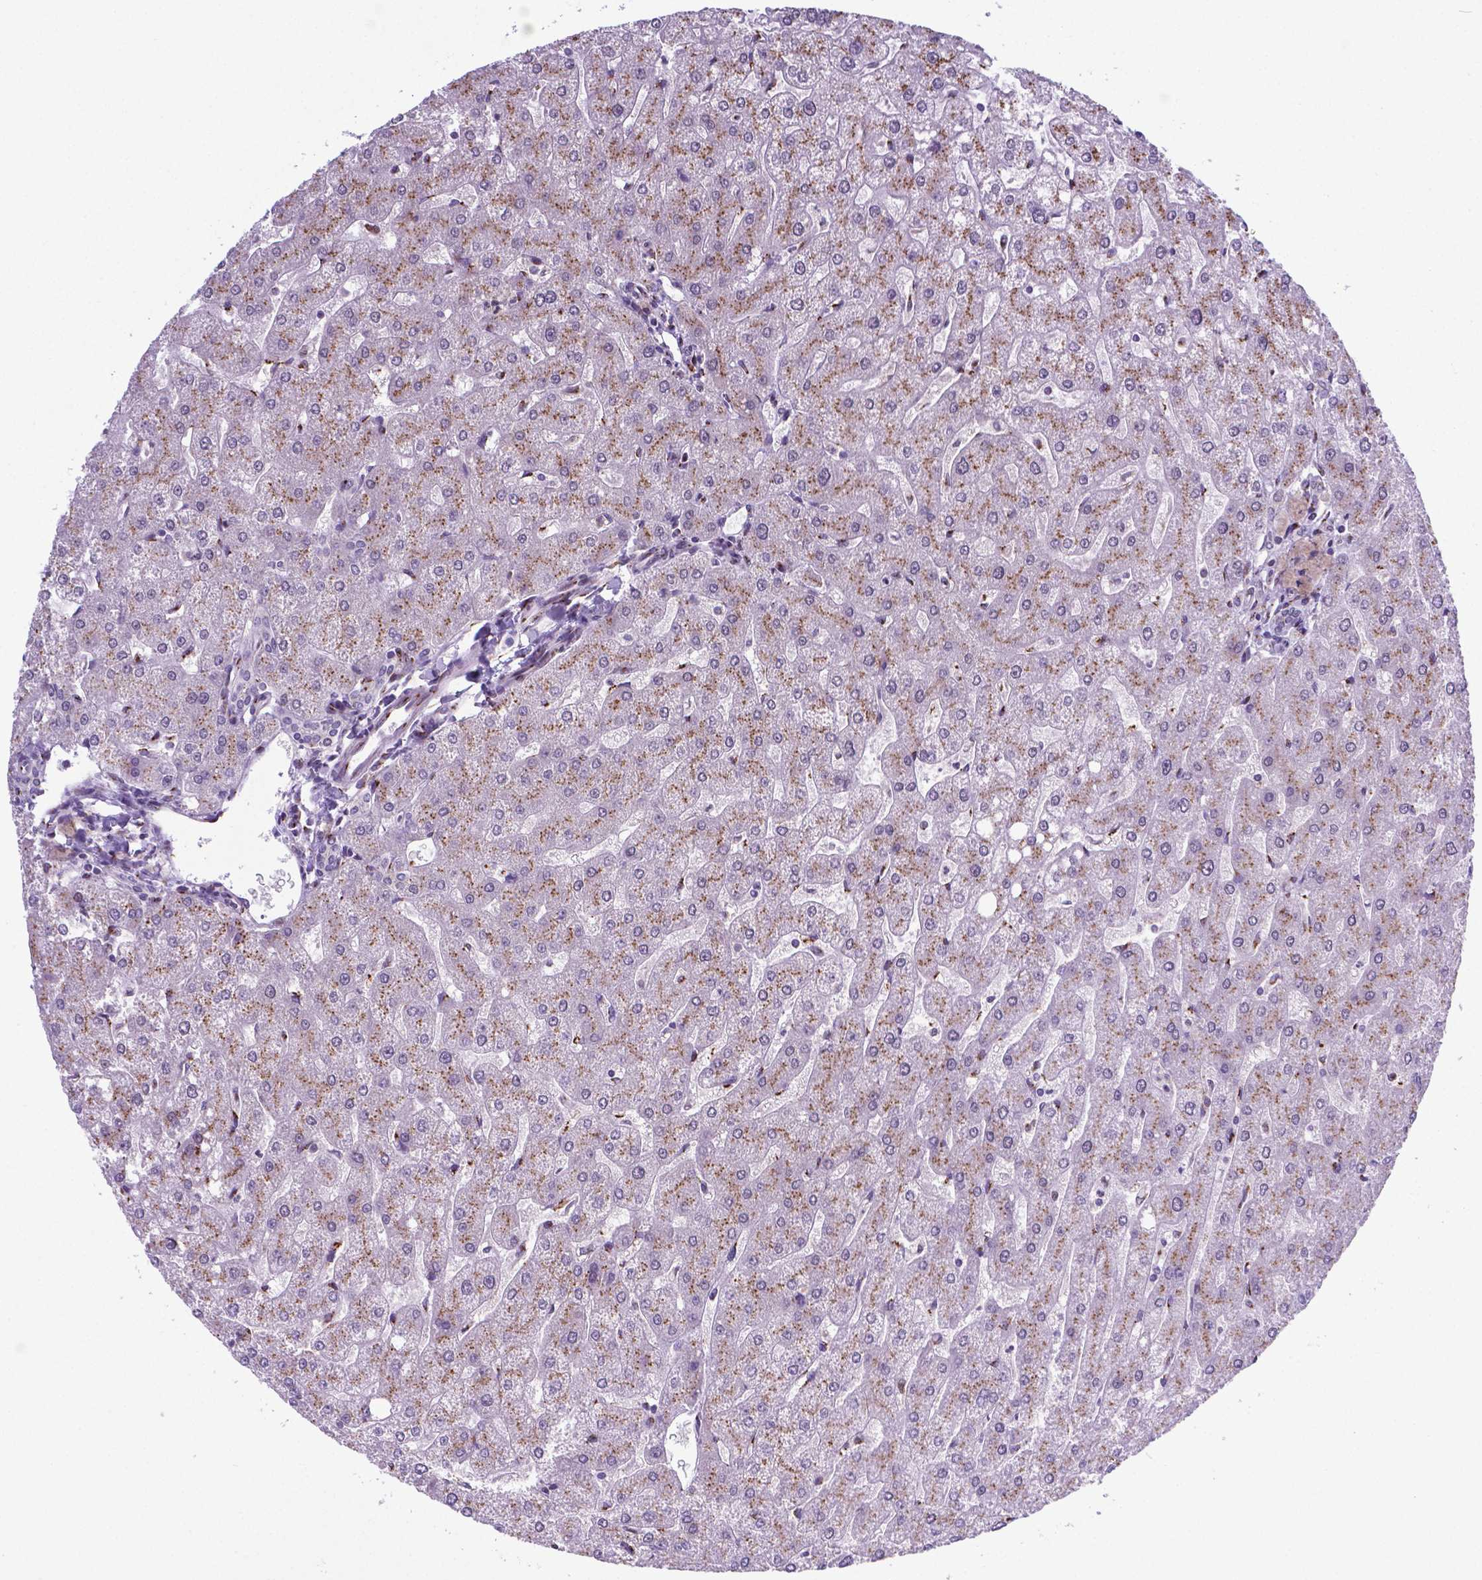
{"staining": {"intensity": "negative", "quantity": "none", "location": "none"}, "tissue": "liver", "cell_type": "Cholangiocytes", "image_type": "normal", "snomed": [{"axis": "morphology", "description": "Normal tissue, NOS"}, {"axis": "topography", "description": "Liver"}], "caption": "Image shows no significant protein expression in cholangiocytes of normal liver. (DAB (3,3'-diaminobenzidine) IHC with hematoxylin counter stain).", "gene": "MRPL10", "patient": {"sex": "male", "age": 67}}